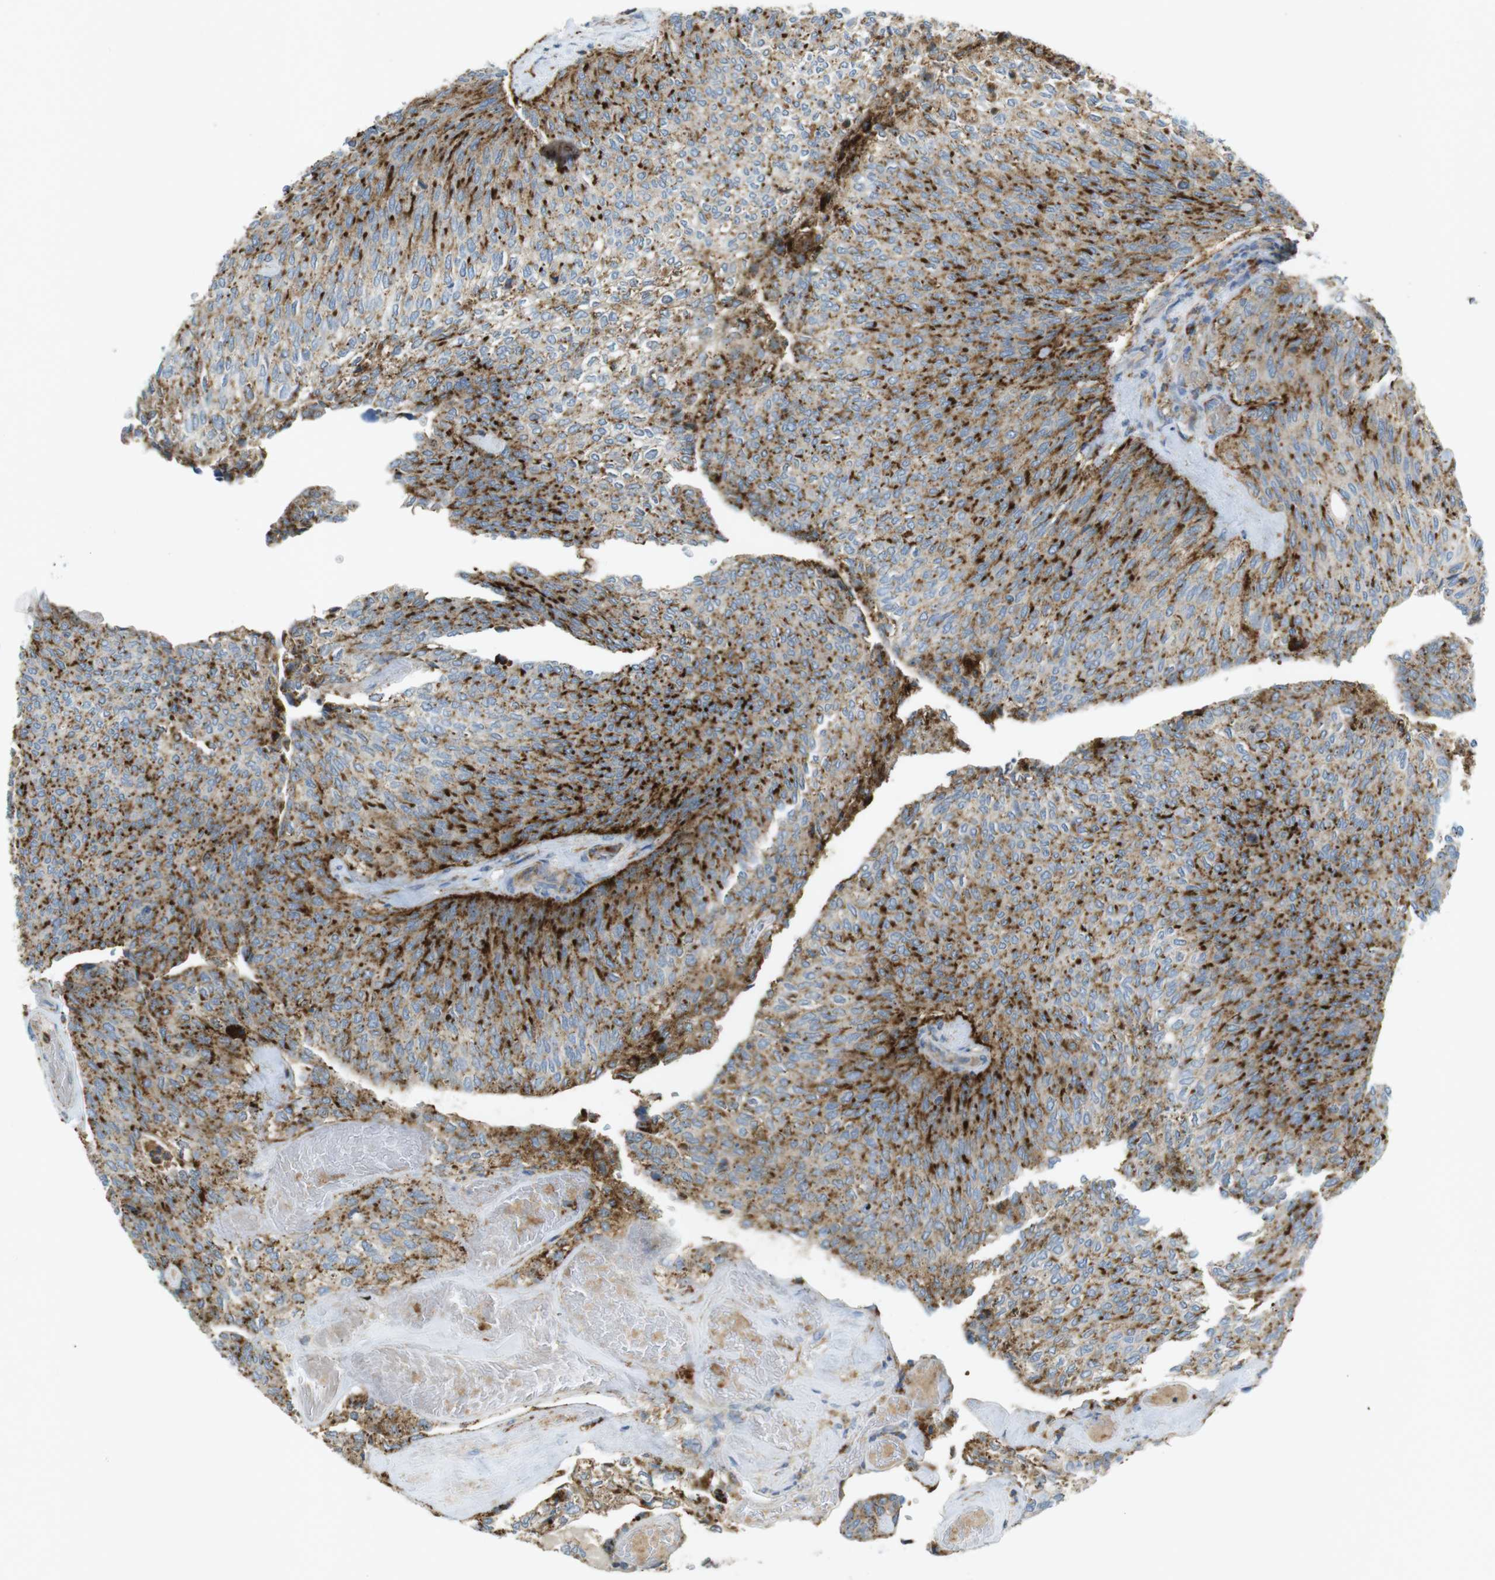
{"staining": {"intensity": "strong", "quantity": ">75%", "location": "cytoplasmic/membranous"}, "tissue": "urothelial cancer", "cell_type": "Tumor cells", "image_type": "cancer", "snomed": [{"axis": "morphology", "description": "Urothelial carcinoma, Low grade"}, {"axis": "topography", "description": "Urinary bladder"}], "caption": "The image demonstrates immunohistochemical staining of urothelial carcinoma (low-grade). There is strong cytoplasmic/membranous positivity is present in approximately >75% of tumor cells.", "gene": "LAMP1", "patient": {"sex": "female", "age": 79}}